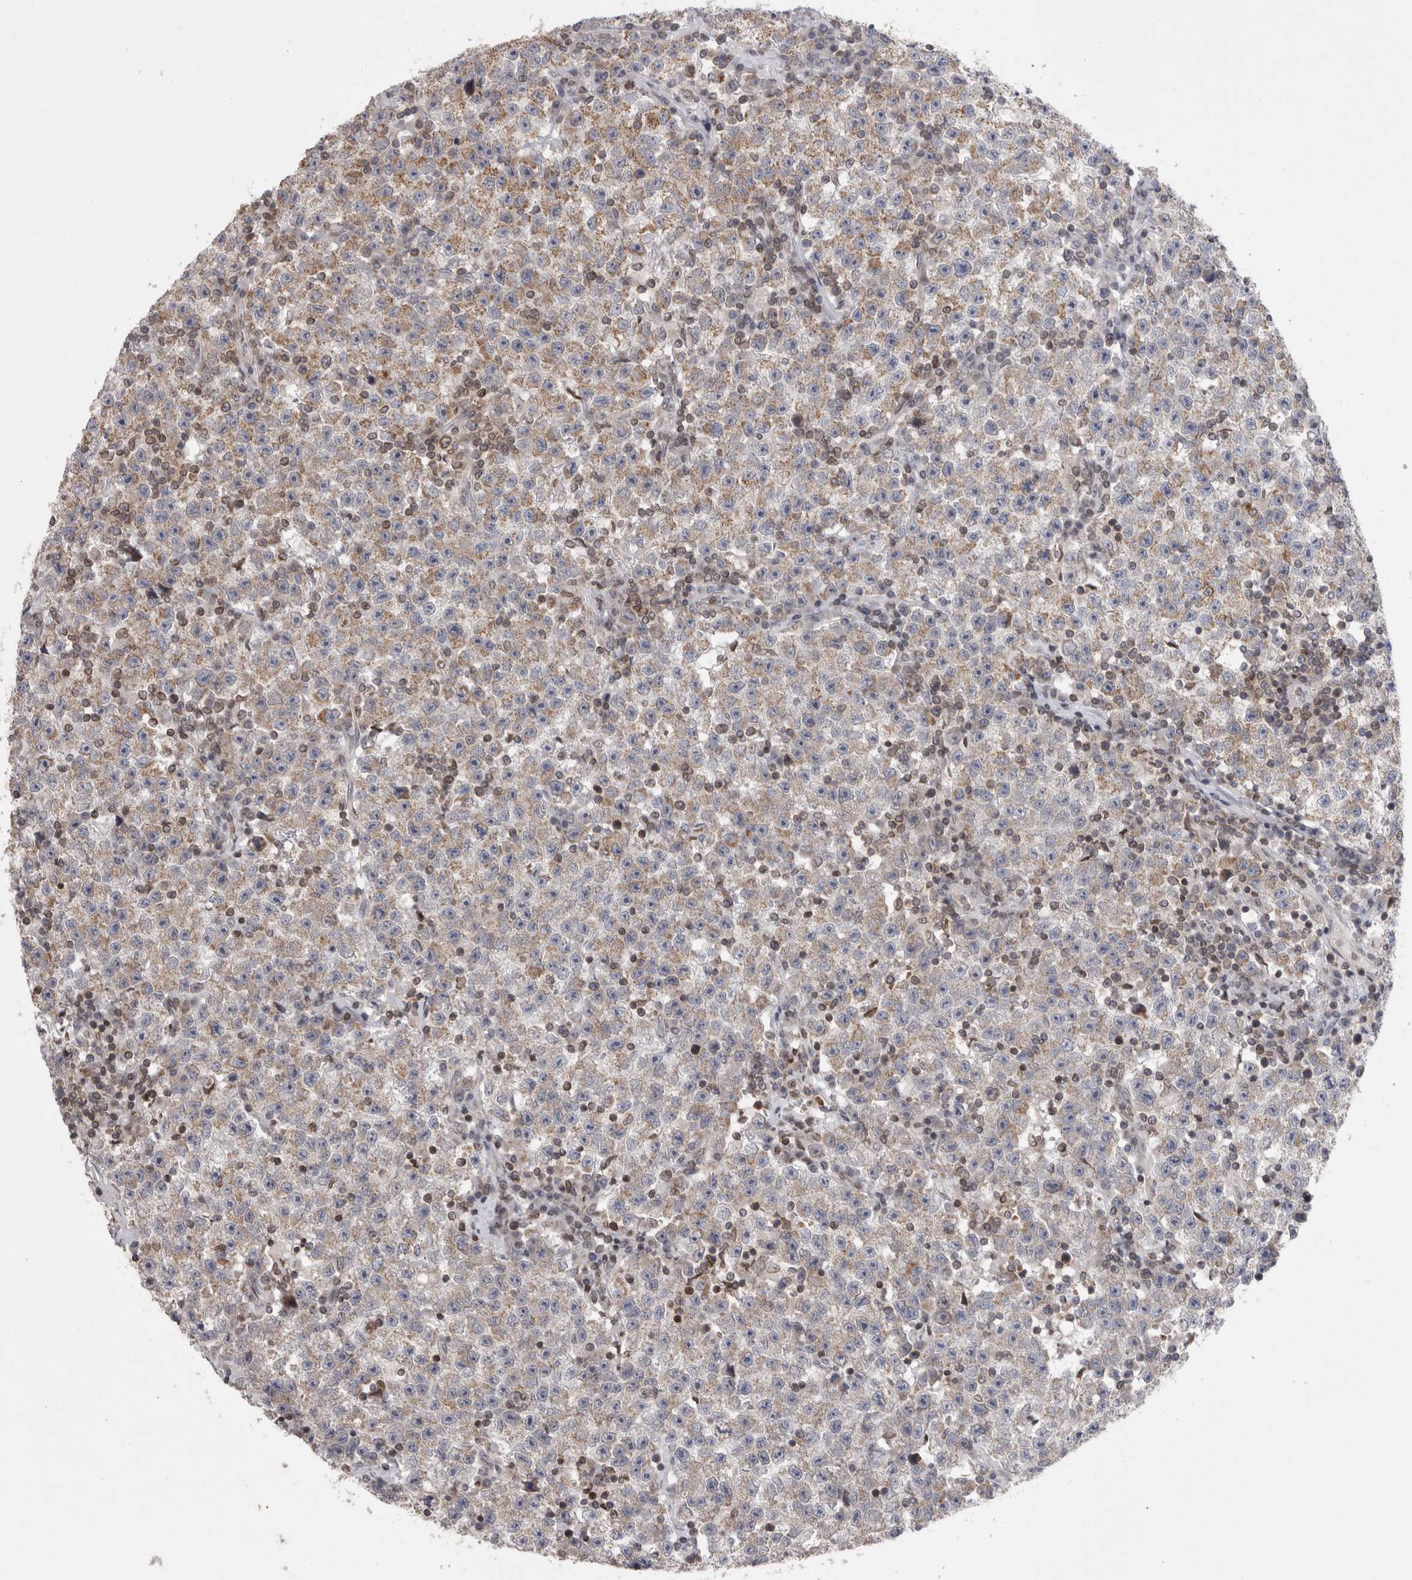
{"staining": {"intensity": "weak", "quantity": ">75%", "location": "cytoplasmic/membranous"}, "tissue": "testis cancer", "cell_type": "Tumor cells", "image_type": "cancer", "snomed": [{"axis": "morphology", "description": "Seminoma, NOS"}, {"axis": "topography", "description": "Testis"}], "caption": "DAB immunohistochemical staining of human testis cancer (seminoma) reveals weak cytoplasmic/membranous protein staining in approximately >75% of tumor cells. (IHC, brightfield microscopy, high magnification).", "gene": "DARS2", "patient": {"sex": "male", "age": 22}}